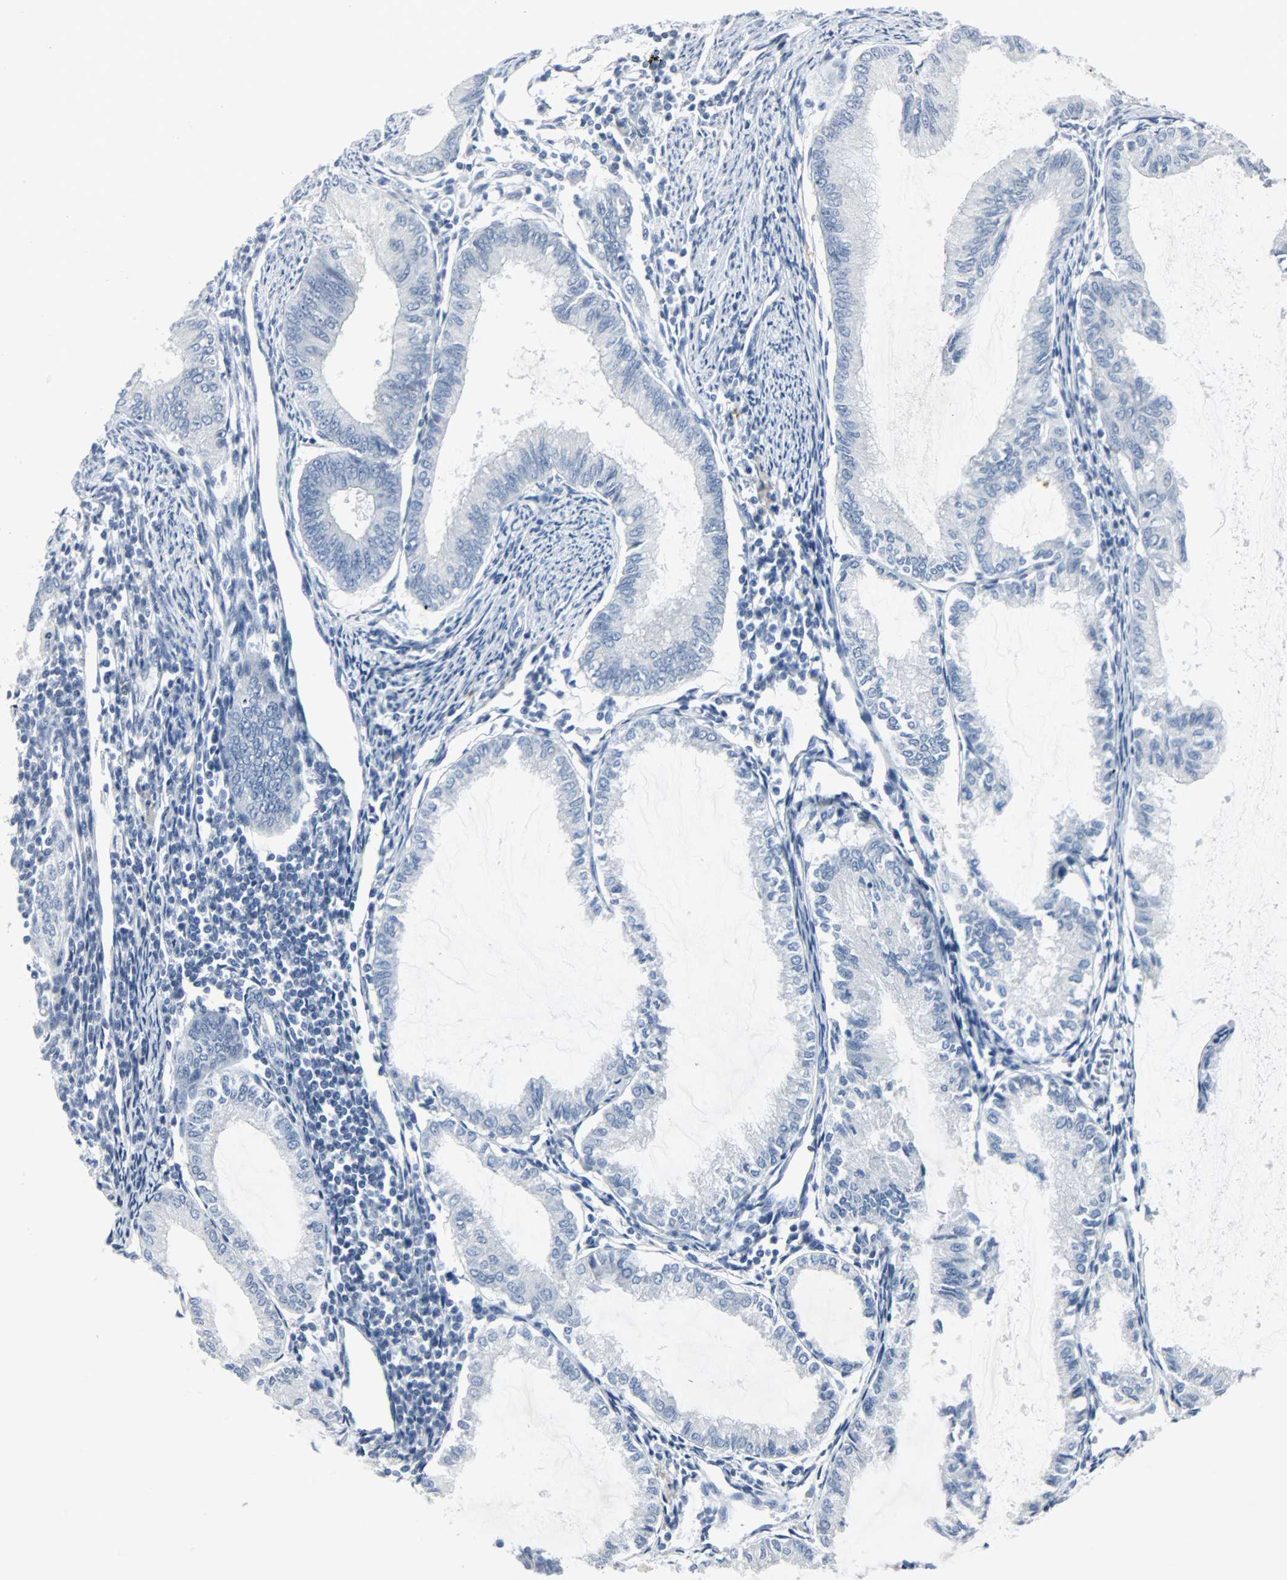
{"staining": {"intensity": "negative", "quantity": "none", "location": "none"}, "tissue": "endometrial cancer", "cell_type": "Tumor cells", "image_type": "cancer", "snomed": [{"axis": "morphology", "description": "Adenocarcinoma, NOS"}, {"axis": "topography", "description": "Endometrium"}], "caption": "Micrograph shows no significant protein staining in tumor cells of endometrial cancer. (Brightfield microscopy of DAB immunohistochemistry (IHC) at high magnification).", "gene": "KIT", "patient": {"sex": "female", "age": 86}}